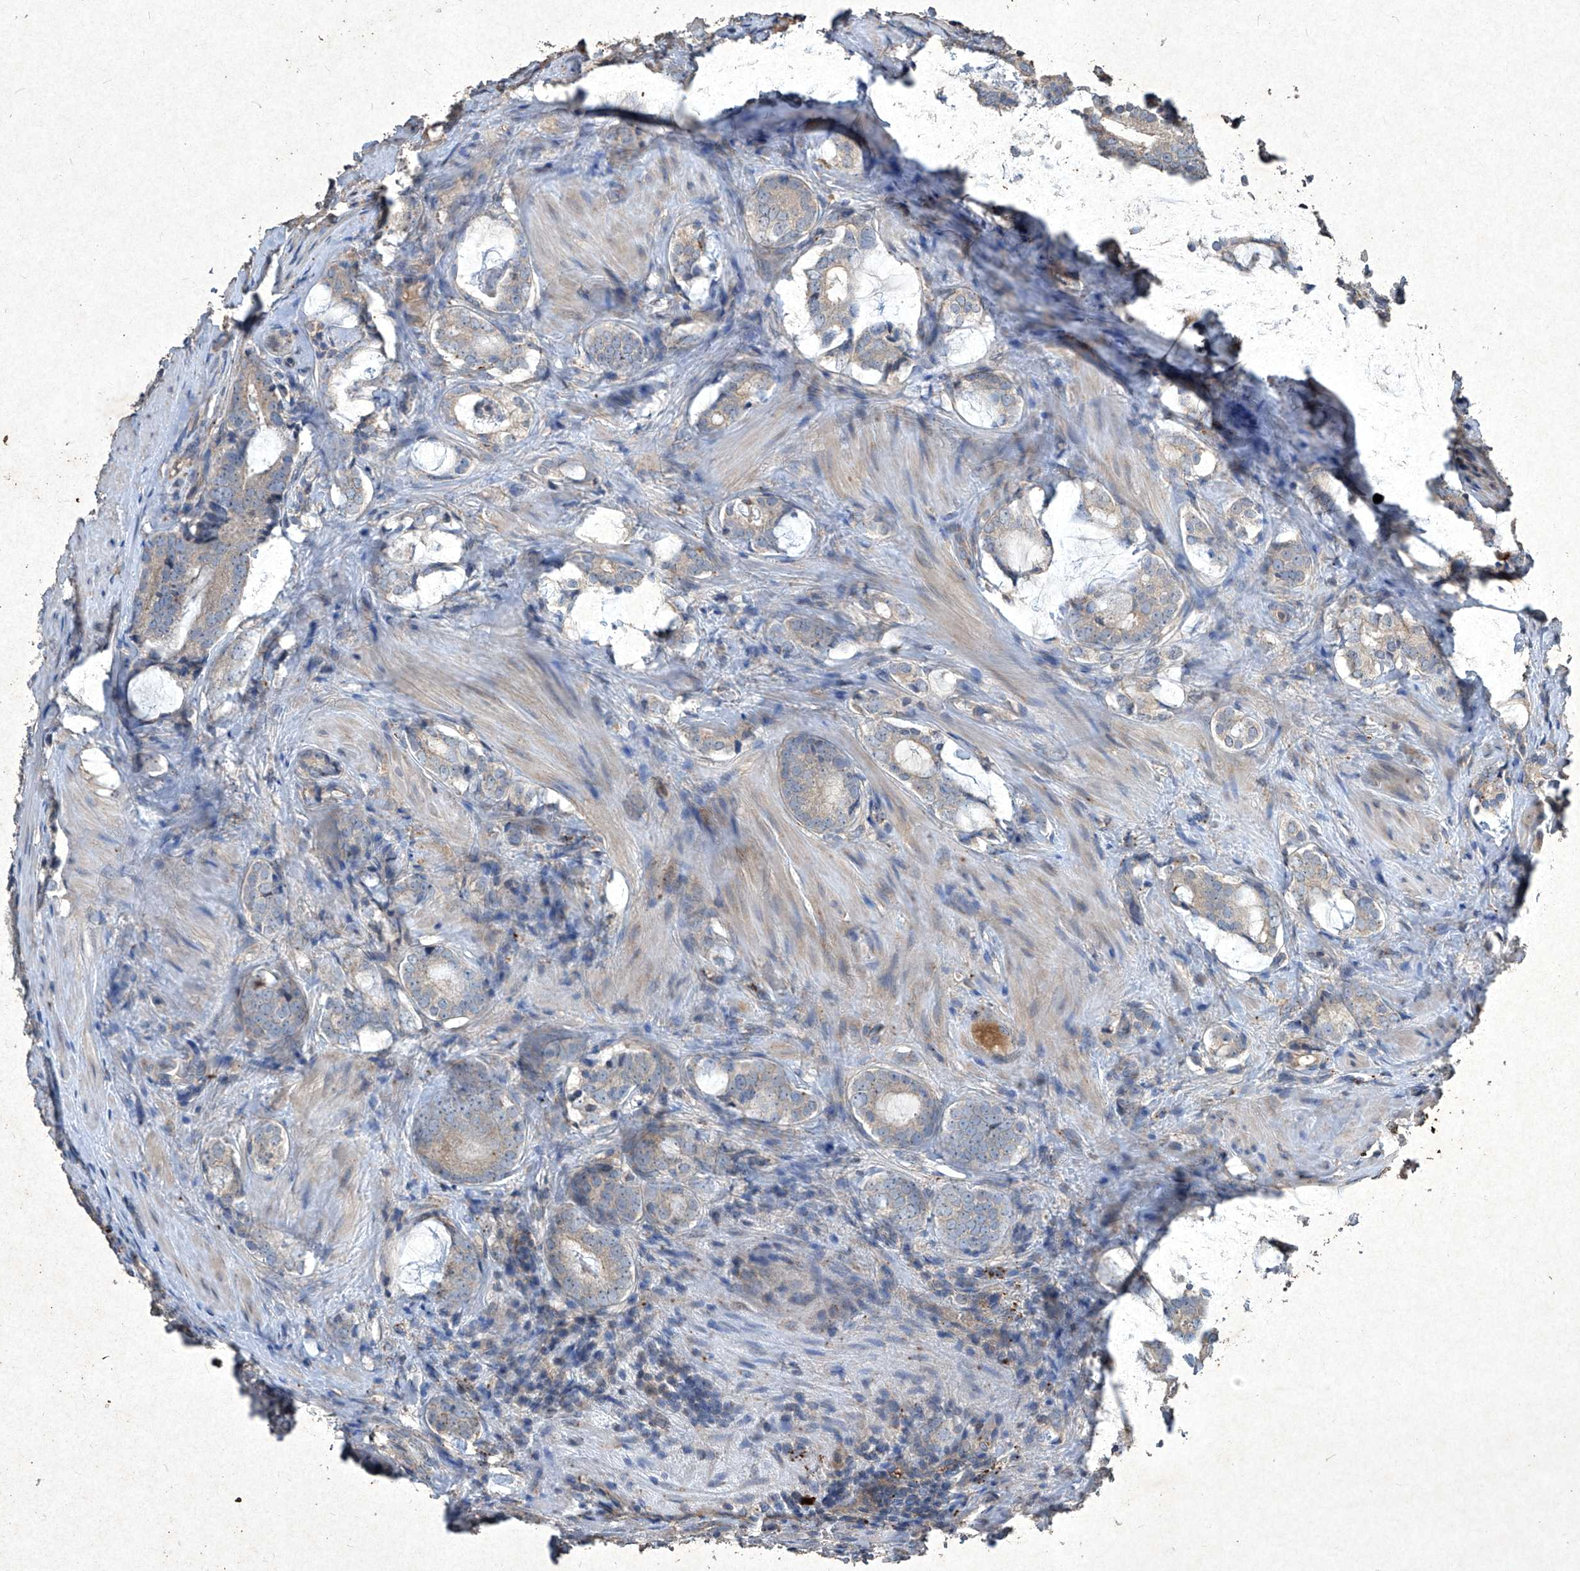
{"staining": {"intensity": "weak", "quantity": "<25%", "location": "cytoplasmic/membranous"}, "tissue": "prostate cancer", "cell_type": "Tumor cells", "image_type": "cancer", "snomed": [{"axis": "morphology", "description": "Adenocarcinoma, High grade"}, {"axis": "topography", "description": "Prostate"}], "caption": "Tumor cells show no significant expression in prostate cancer (adenocarcinoma (high-grade)).", "gene": "MED16", "patient": {"sex": "male", "age": 63}}